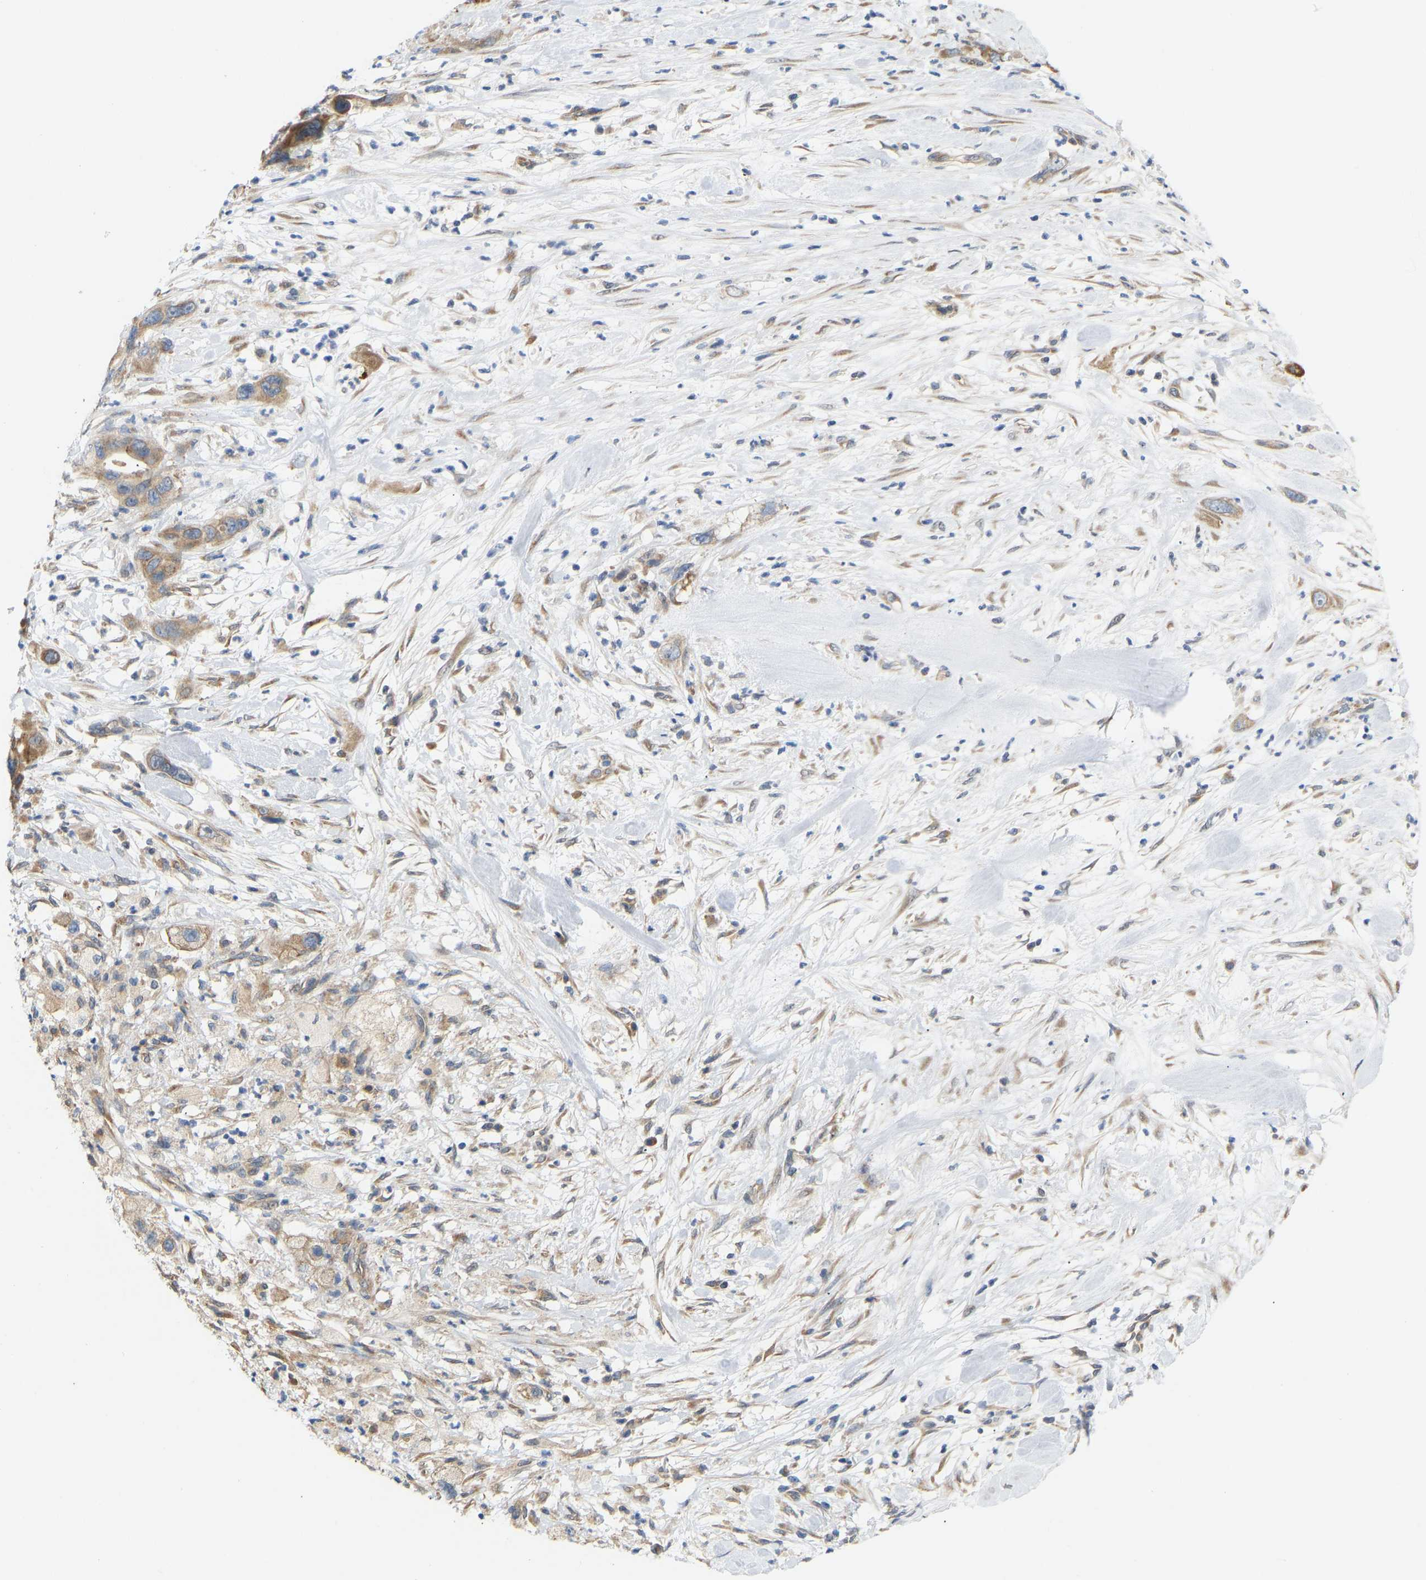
{"staining": {"intensity": "moderate", "quantity": ">75%", "location": "cytoplasmic/membranous"}, "tissue": "pancreatic cancer", "cell_type": "Tumor cells", "image_type": "cancer", "snomed": [{"axis": "morphology", "description": "Adenocarcinoma, NOS"}, {"axis": "topography", "description": "Pancreas"}], "caption": "Human pancreatic cancer stained for a protein (brown) shows moderate cytoplasmic/membranous positive staining in approximately >75% of tumor cells.", "gene": "BEND3", "patient": {"sex": "female", "age": 71}}